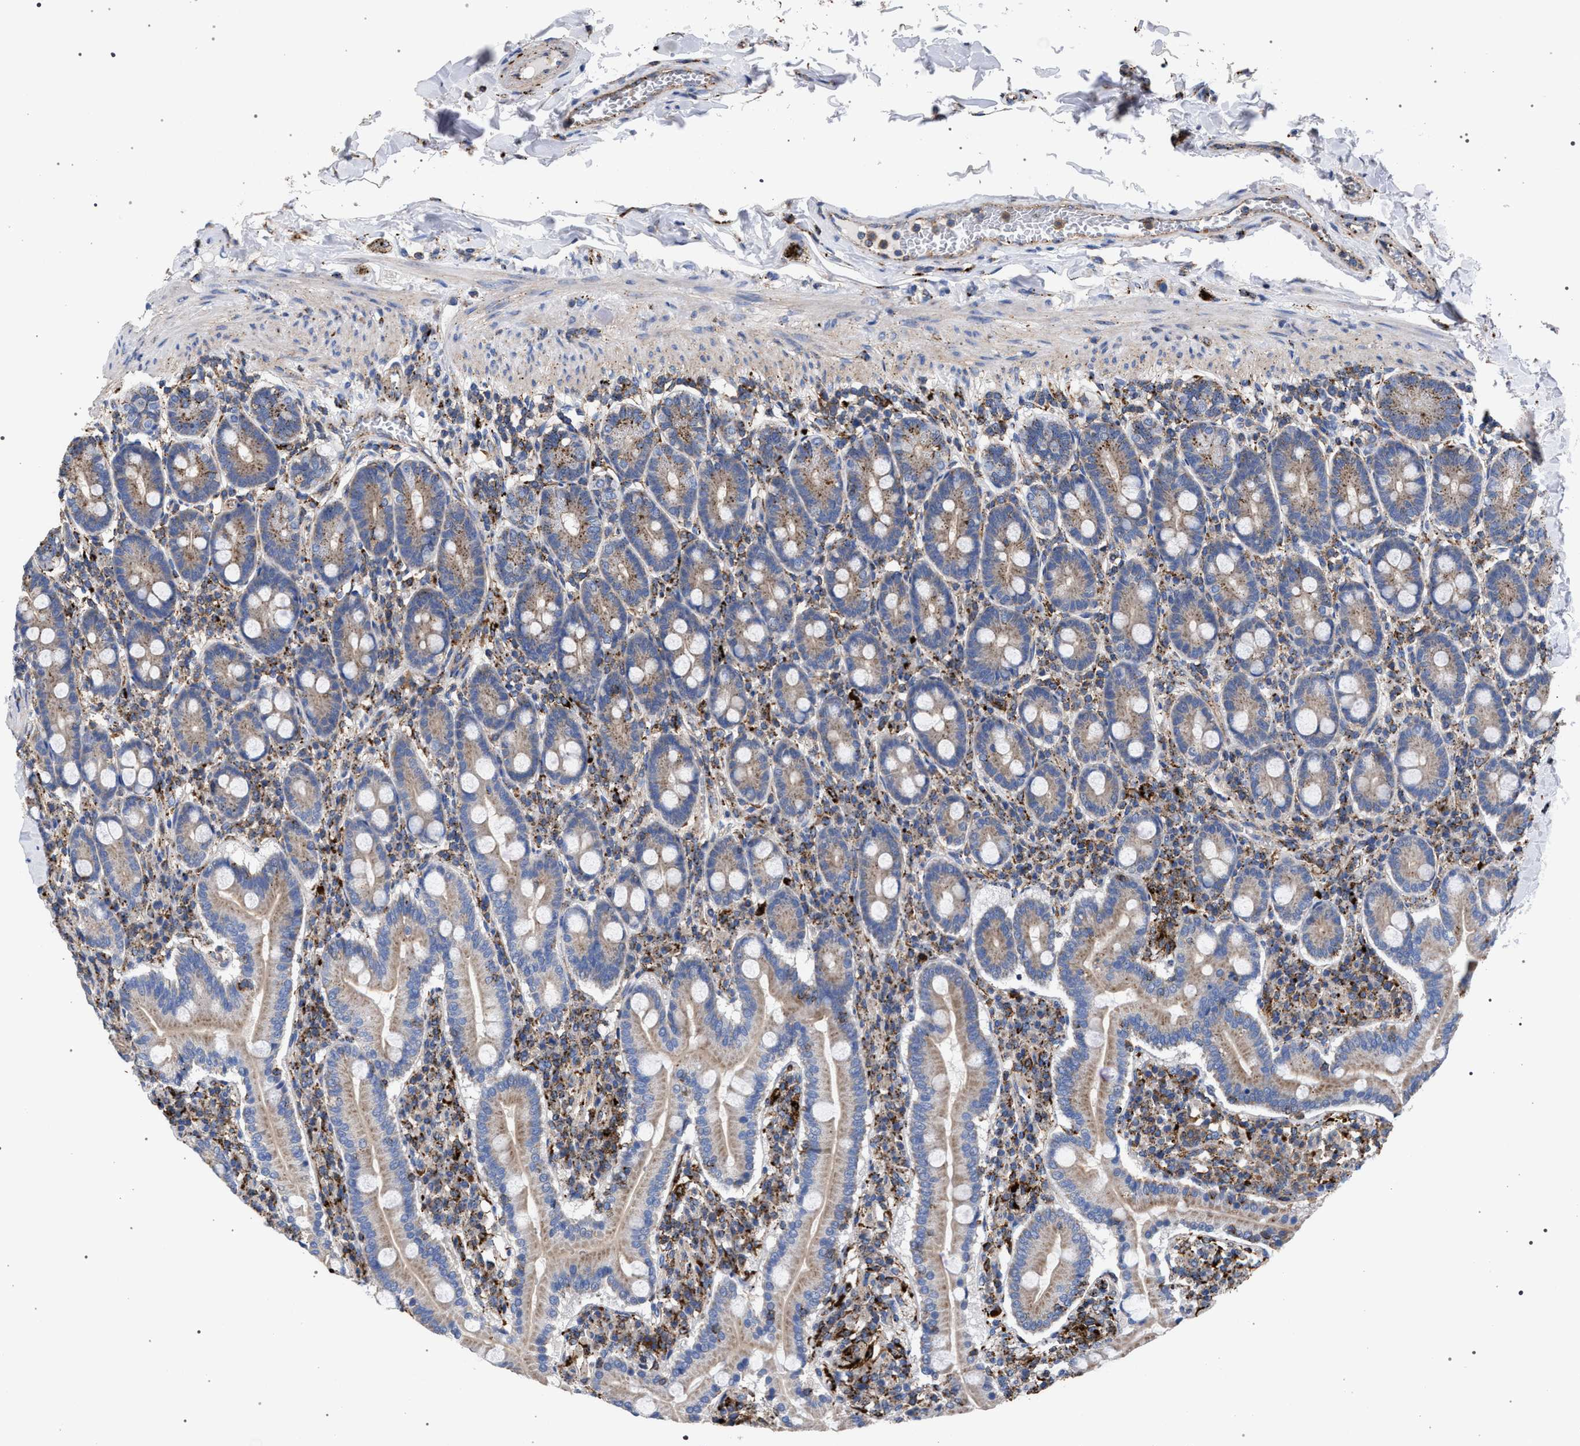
{"staining": {"intensity": "weak", "quantity": ">75%", "location": "cytoplasmic/membranous"}, "tissue": "duodenum", "cell_type": "Glandular cells", "image_type": "normal", "snomed": [{"axis": "morphology", "description": "Normal tissue, NOS"}, {"axis": "topography", "description": "Duodenum"}], "caption": "IHC of unremarkable human duodenum exhibits low levels of weak cytoplasmic/membranous staining in about >75% of glandular cells. (DAB (3,3'-diaminobenzidine) IHC, brown staining for protein, blue staining for nuclei).", "gene": "PPT1", "patient": {"sex": "male", "age": 50}}